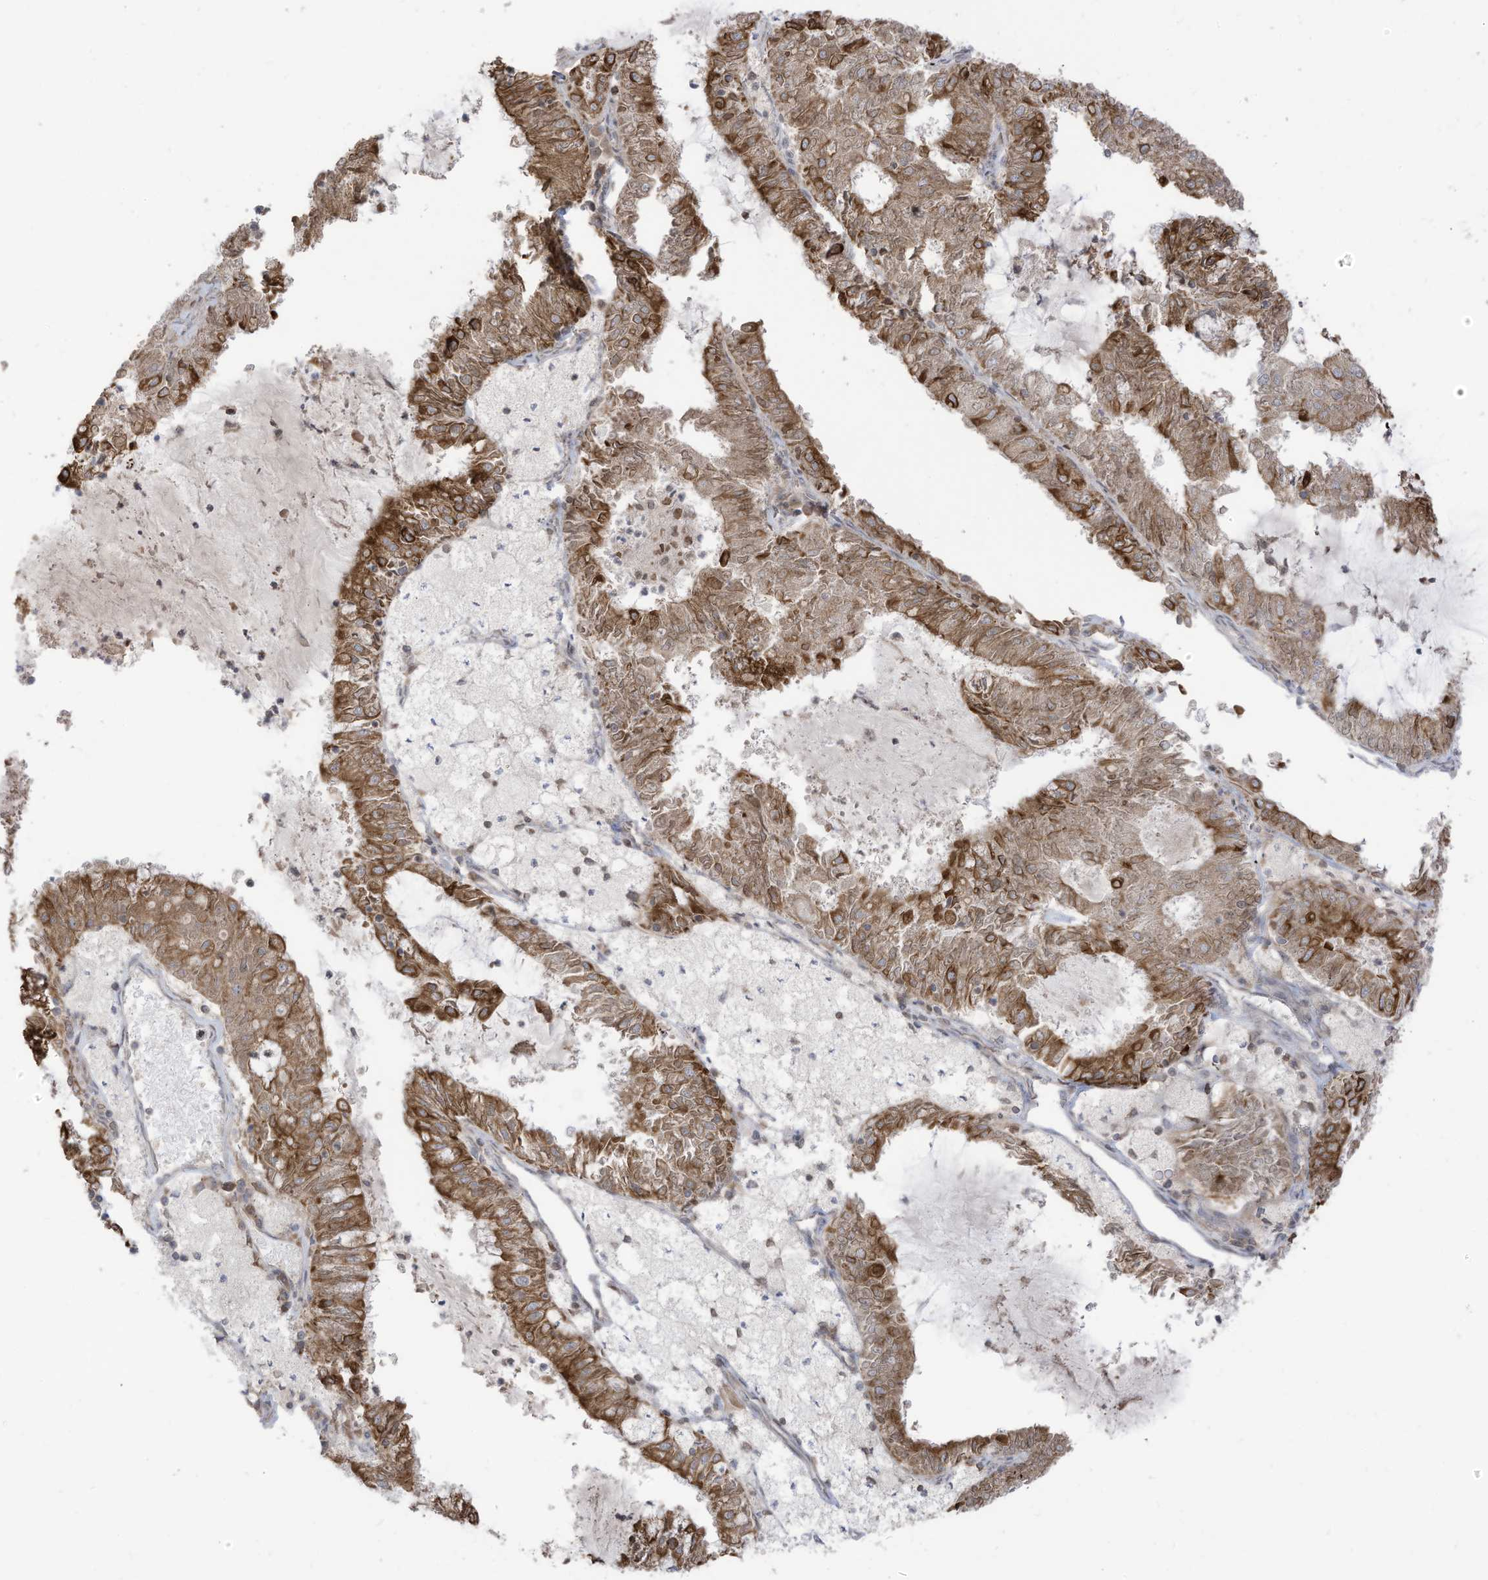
{"staining": {"intensity": "moderate", "quantity": ">75%", "location": "cytoplasmic/membranous"}, "tissue": "endometrial cancer", "cell_type": "Tumor cells", "image_type": "cancer", "snomed": [{"axis": "morphology", "description": "Adenocarcinoma, NOS"}, {"axis": "topography", "description": "Endometrium"}], "caption": "Protein expression analysis of human endometrial adenocarcinoma reveals moderate cytoplasmic/membranous positivity in approximately >75% of tumor cells.", "gene": "CGAS", "patient": {"sex": "female", "age": 57}}